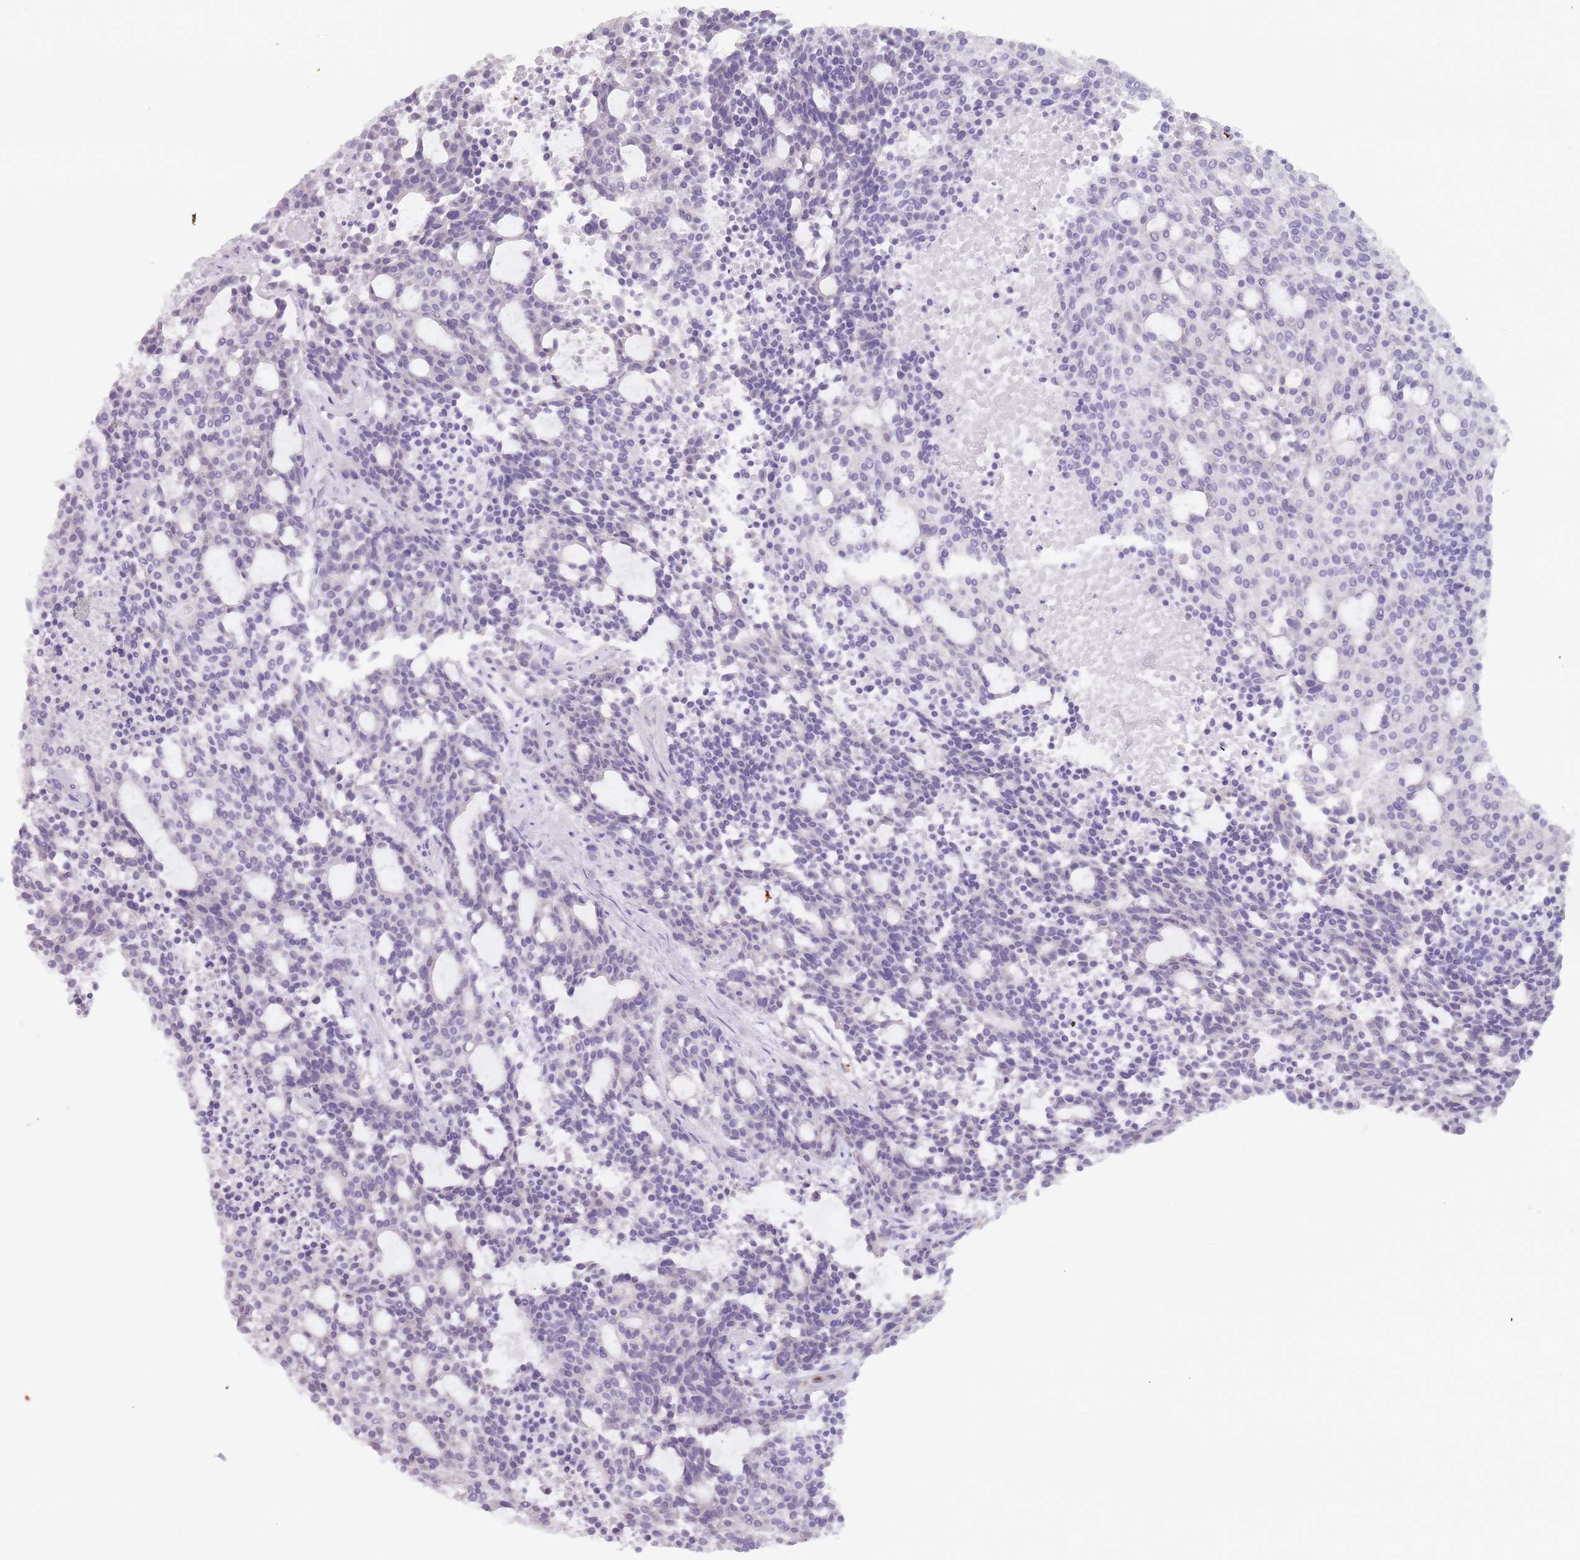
{"staining": {"intensity": "negative", "quantity": "none", "location": "none"}, "tissue": "carcinoid", "cell_type": "Tumor cells", "image_type": "cancer", "snomed": [{"axis": "morphology", "description": "Carcinoid, malignant, NOS"}, {"axis": "topography", "description": "Pancreas"}], "caption": "DAB immunohistochemical staining of carcinoid (malignant) reveals no significant positivity in tumor cells.", "gene": "ZNF584", "patient": {"sex": "female", "age": 54}}